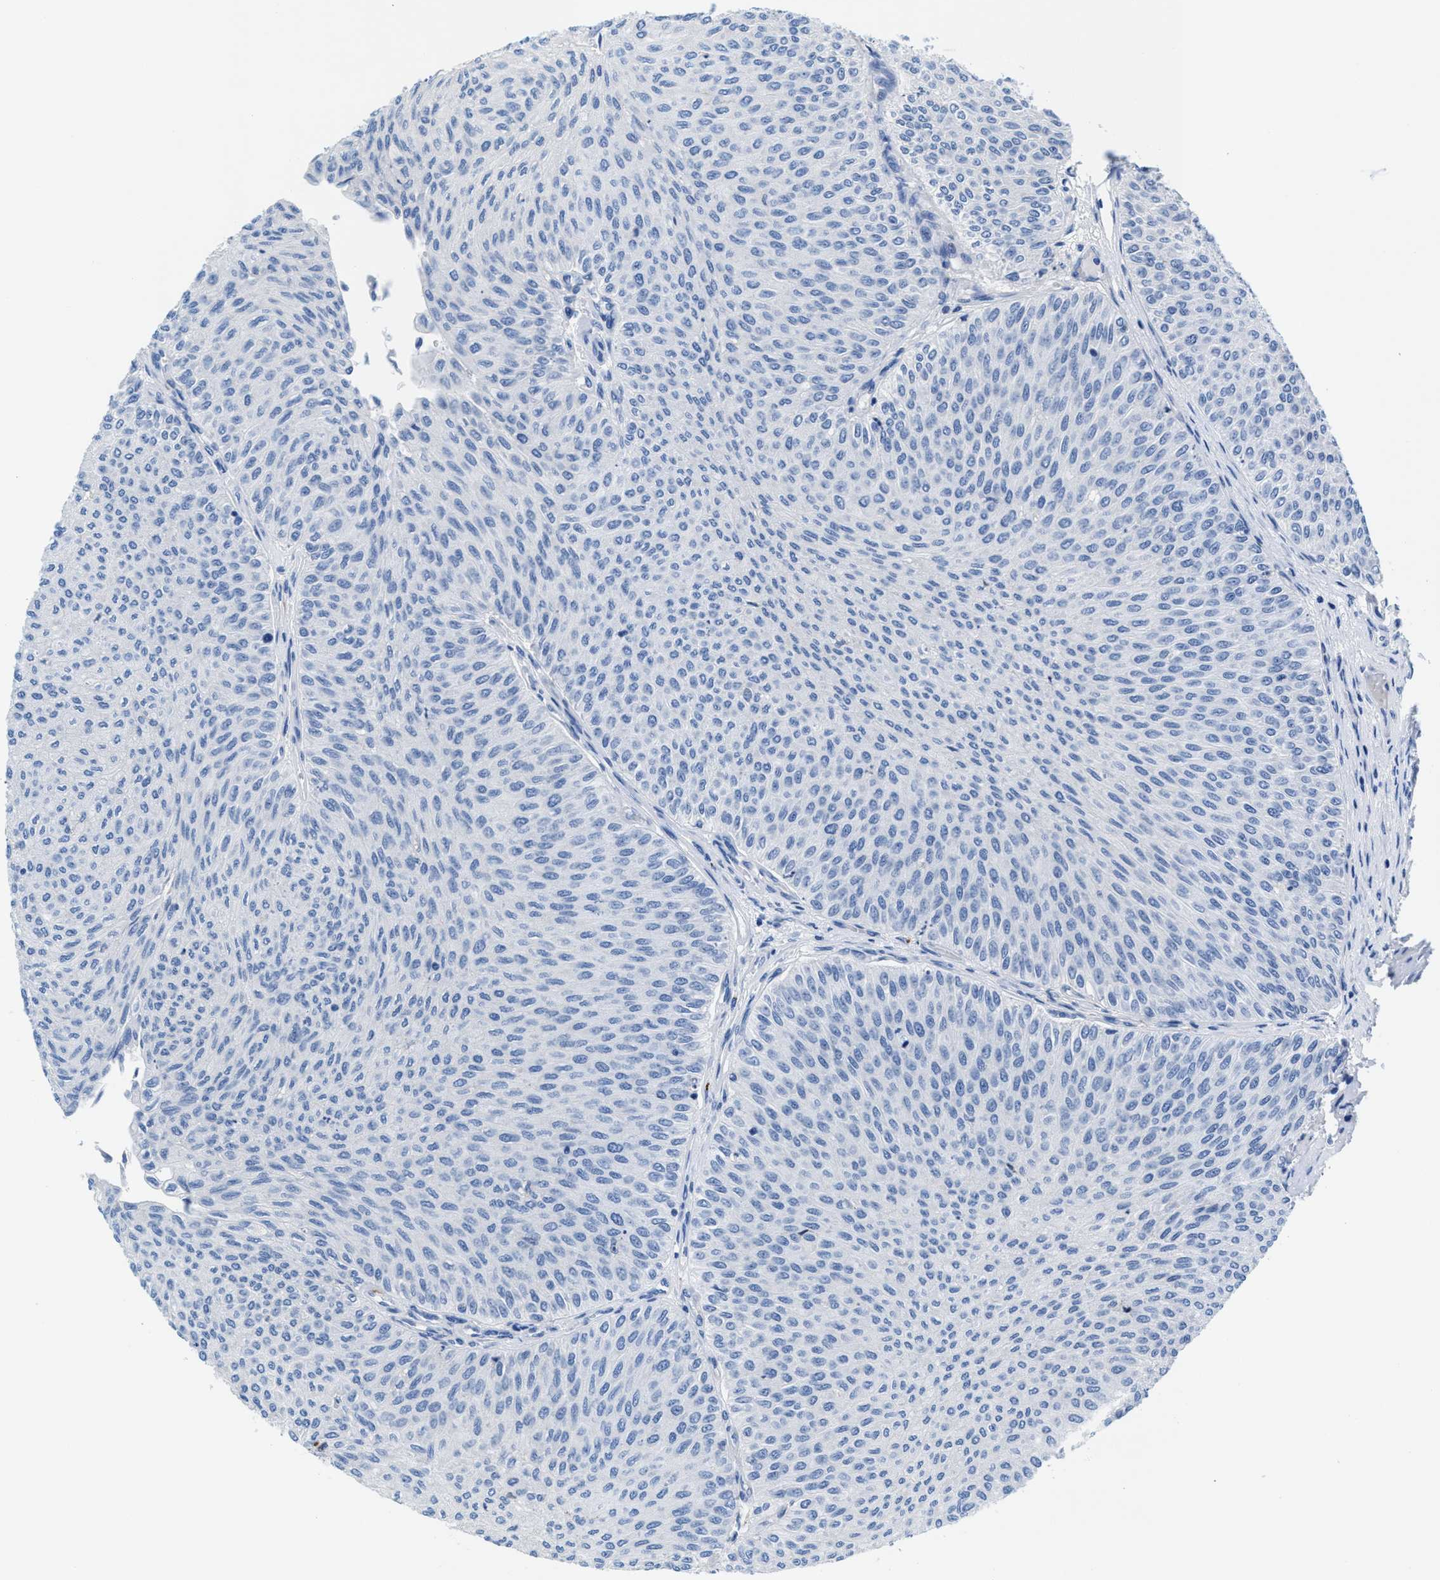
{"staining": {"intensity": "negative", "quantity": "none", "location": "none"}, "tissue": "urothelial cancer", "cell_type": "Tumor cells", "image_type": "cancer", "snomed": [{"axis": "morphology", "description": "Urothelial carcinoma, Low grade"}, {"axis": "topography", "description": "Urinary bladder"}], "caption": "The histopathology image demonstrates no staining of tumor cells in urothelial cancer.", "gene": "SLFN13", "patient": {"sex": "male", "age": 78}}